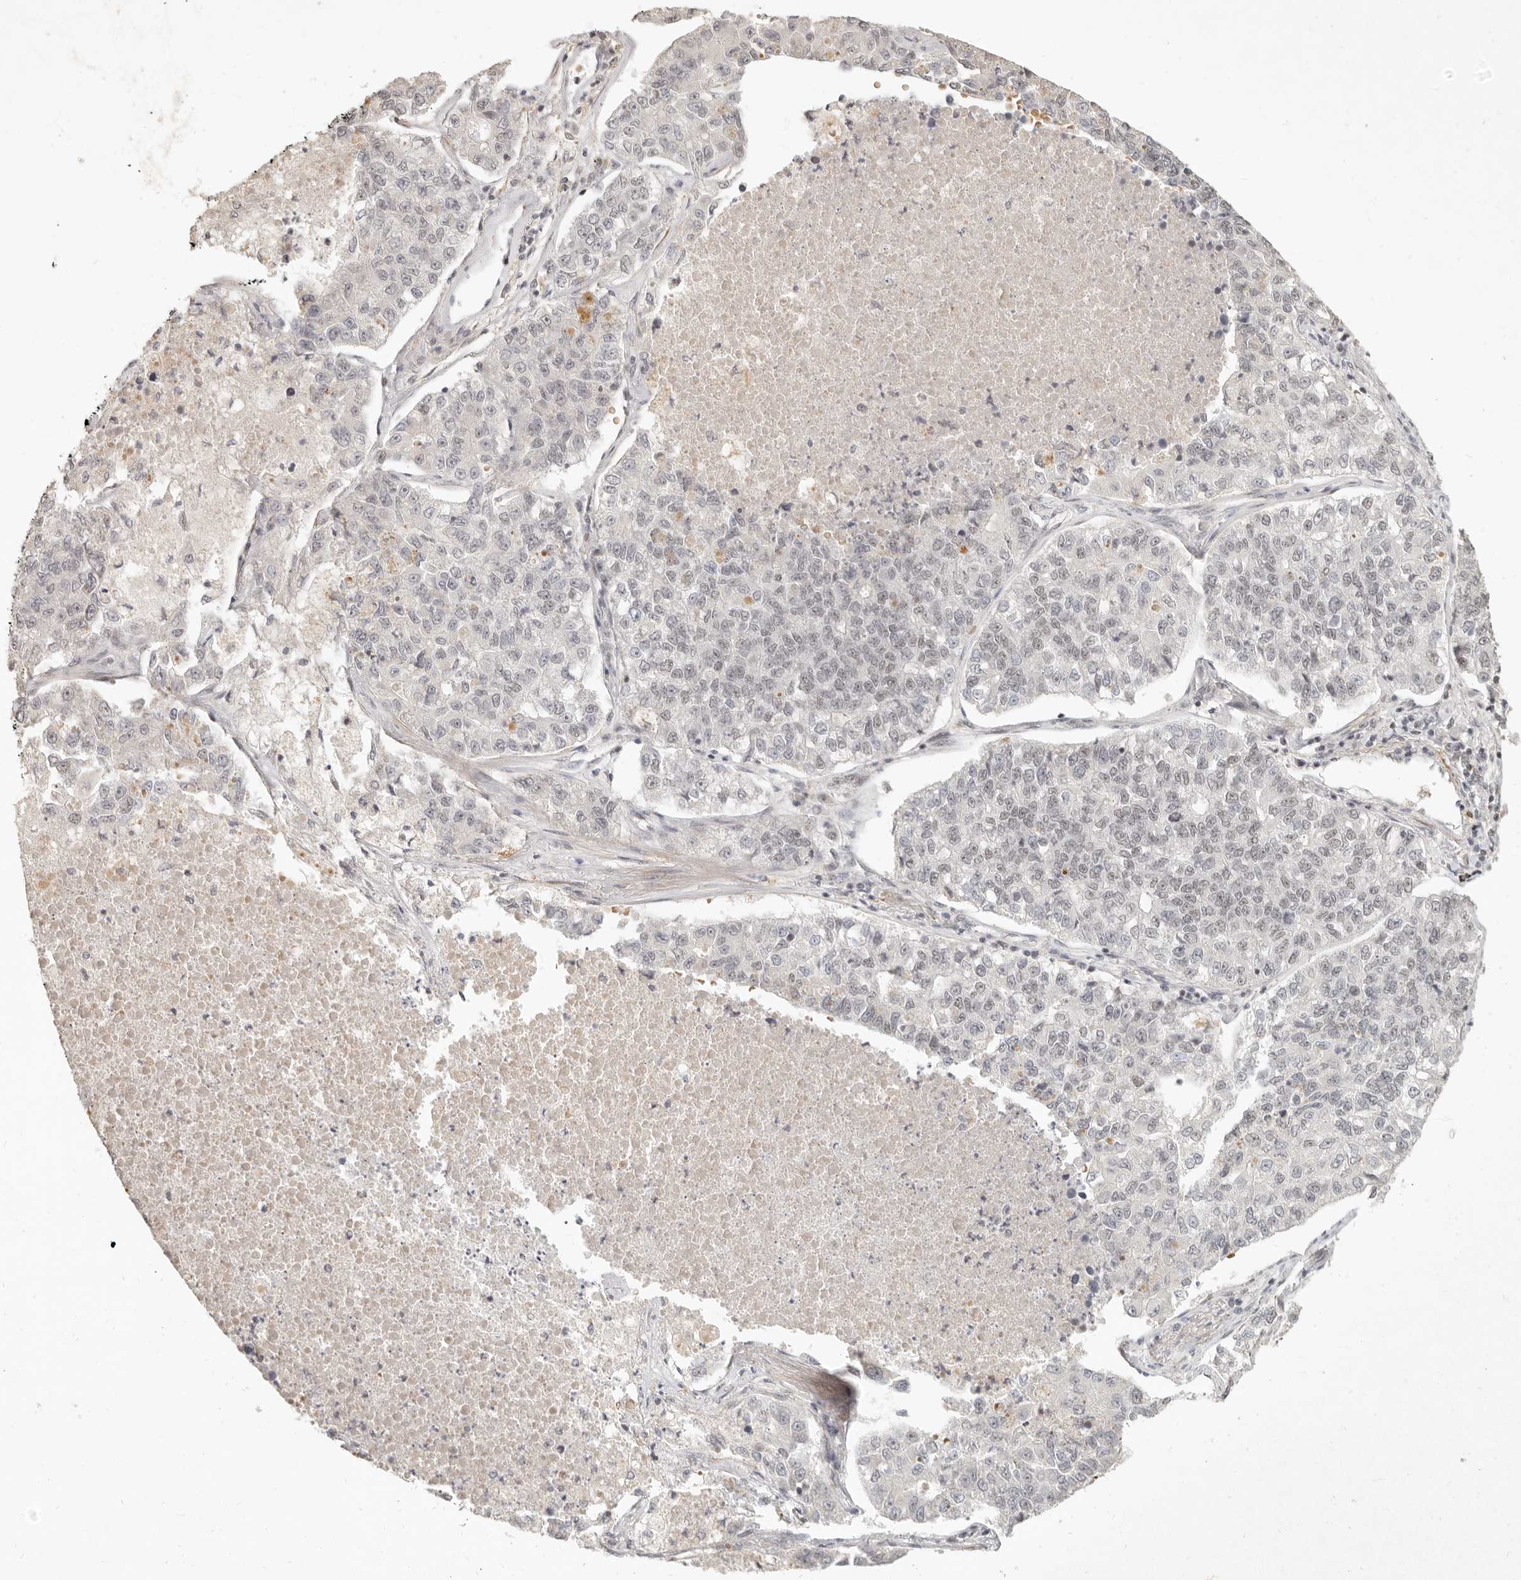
{"staining": {"intensity": "negative", "quantity": "none", "location": "none"}, "tissue": "lung cancer", "cell_type": "Tumor cells", "image_type": "cancer", "snomed": [{"axis": "morphology", "description": "Adenocarcinoma, NOS"}, {"axis": "topography", "description": "Lung"}], "caption": "Tumor cells show no significant protein staining in lung cancer (adenocarcinoma).", "gene": "GABPA", "patient": {"sex": "male", "age": 49}}